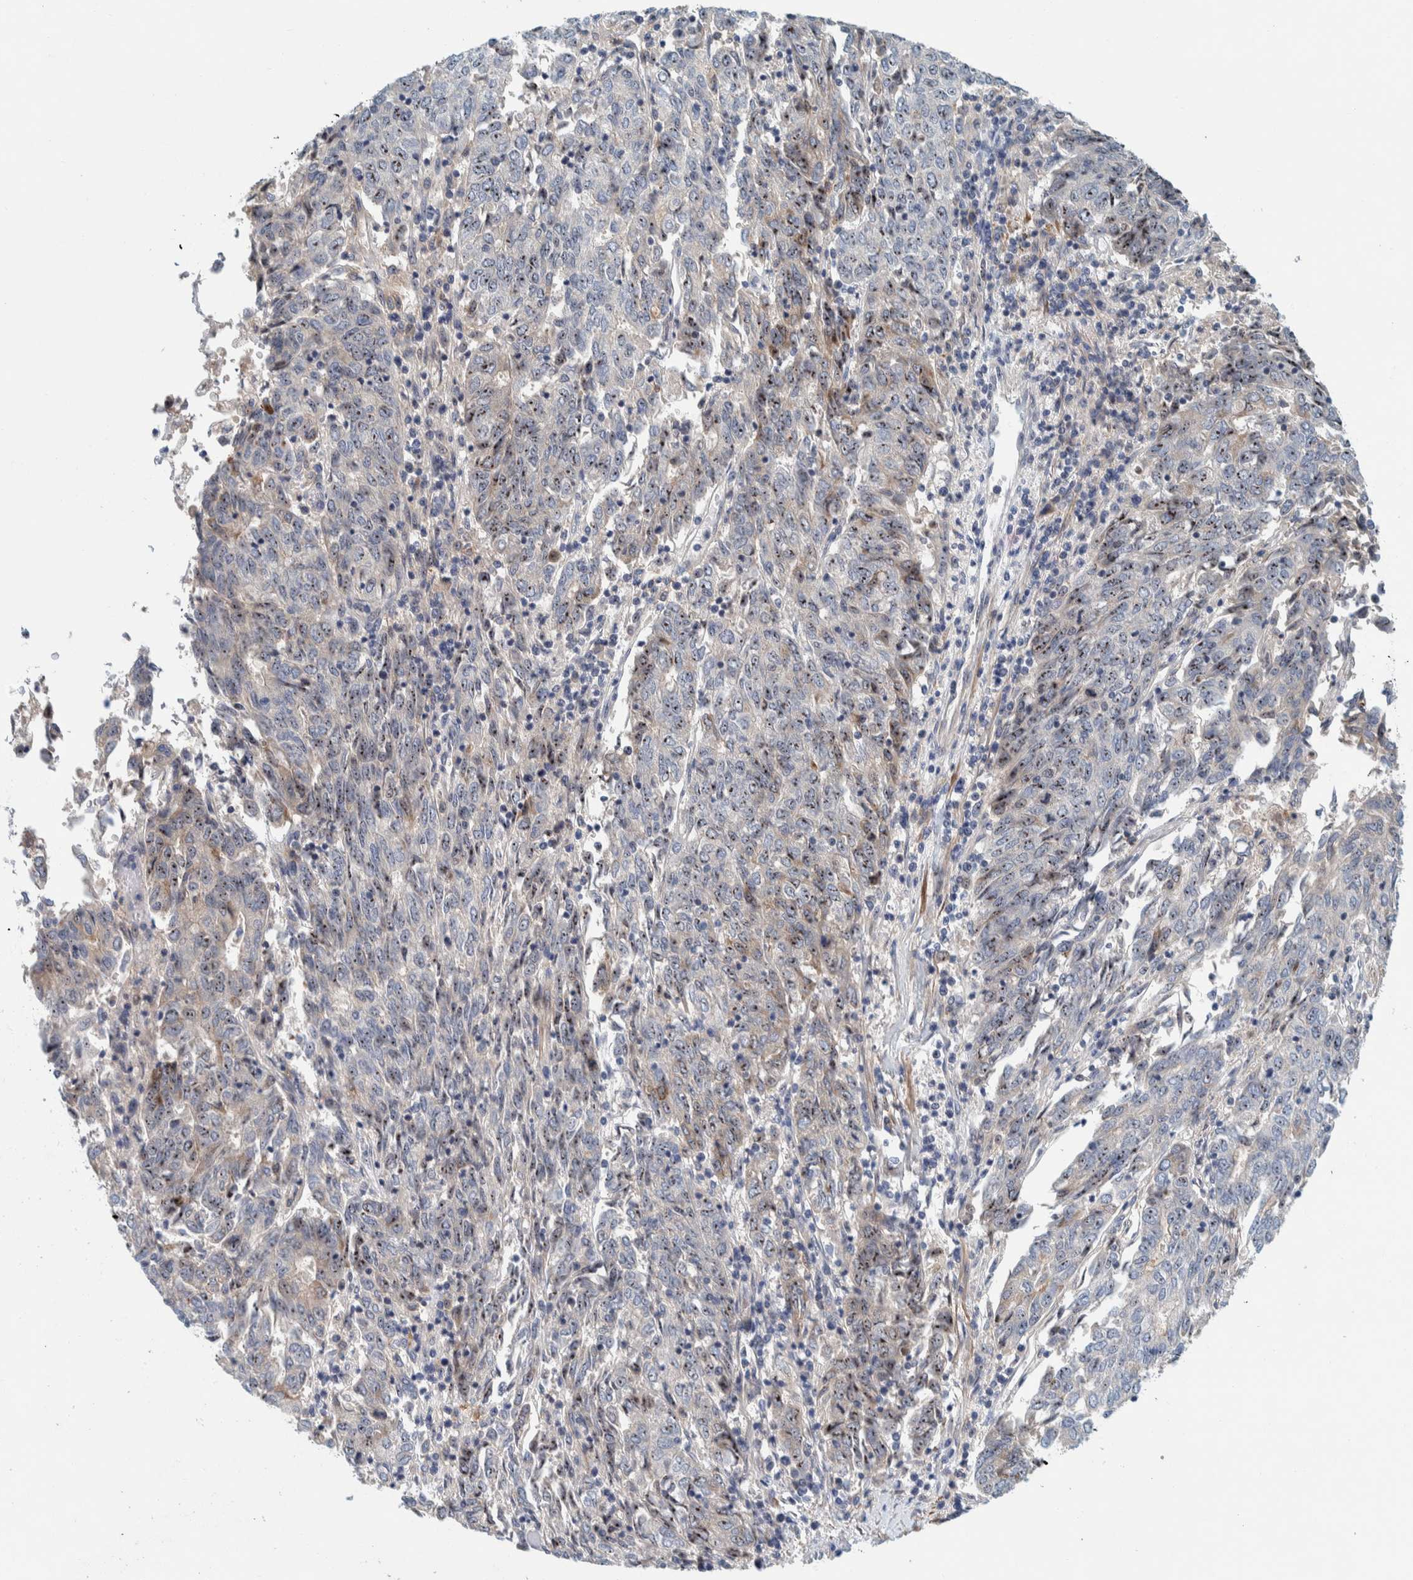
{"staining": {"intensity": "moderate", "quantity": ">75%", "location": "nuclear"}, "tissue": "endometrial cancer", "cell_type": "Tumor cells", "image_type": "cancer", "snomed": [{"axis": "morphology", "description": "Adenocarcinoma, NOS"}, {"axis": "topography", "description": "Endometrium"}], "caption": "Immunohistochemical staining of human endometrial cancer displays medium levels of moderate nuclear protein expression in about >75% of tumor cells.", "gene": "NOL11", "patient": {"sex": "female", "age": 80}}